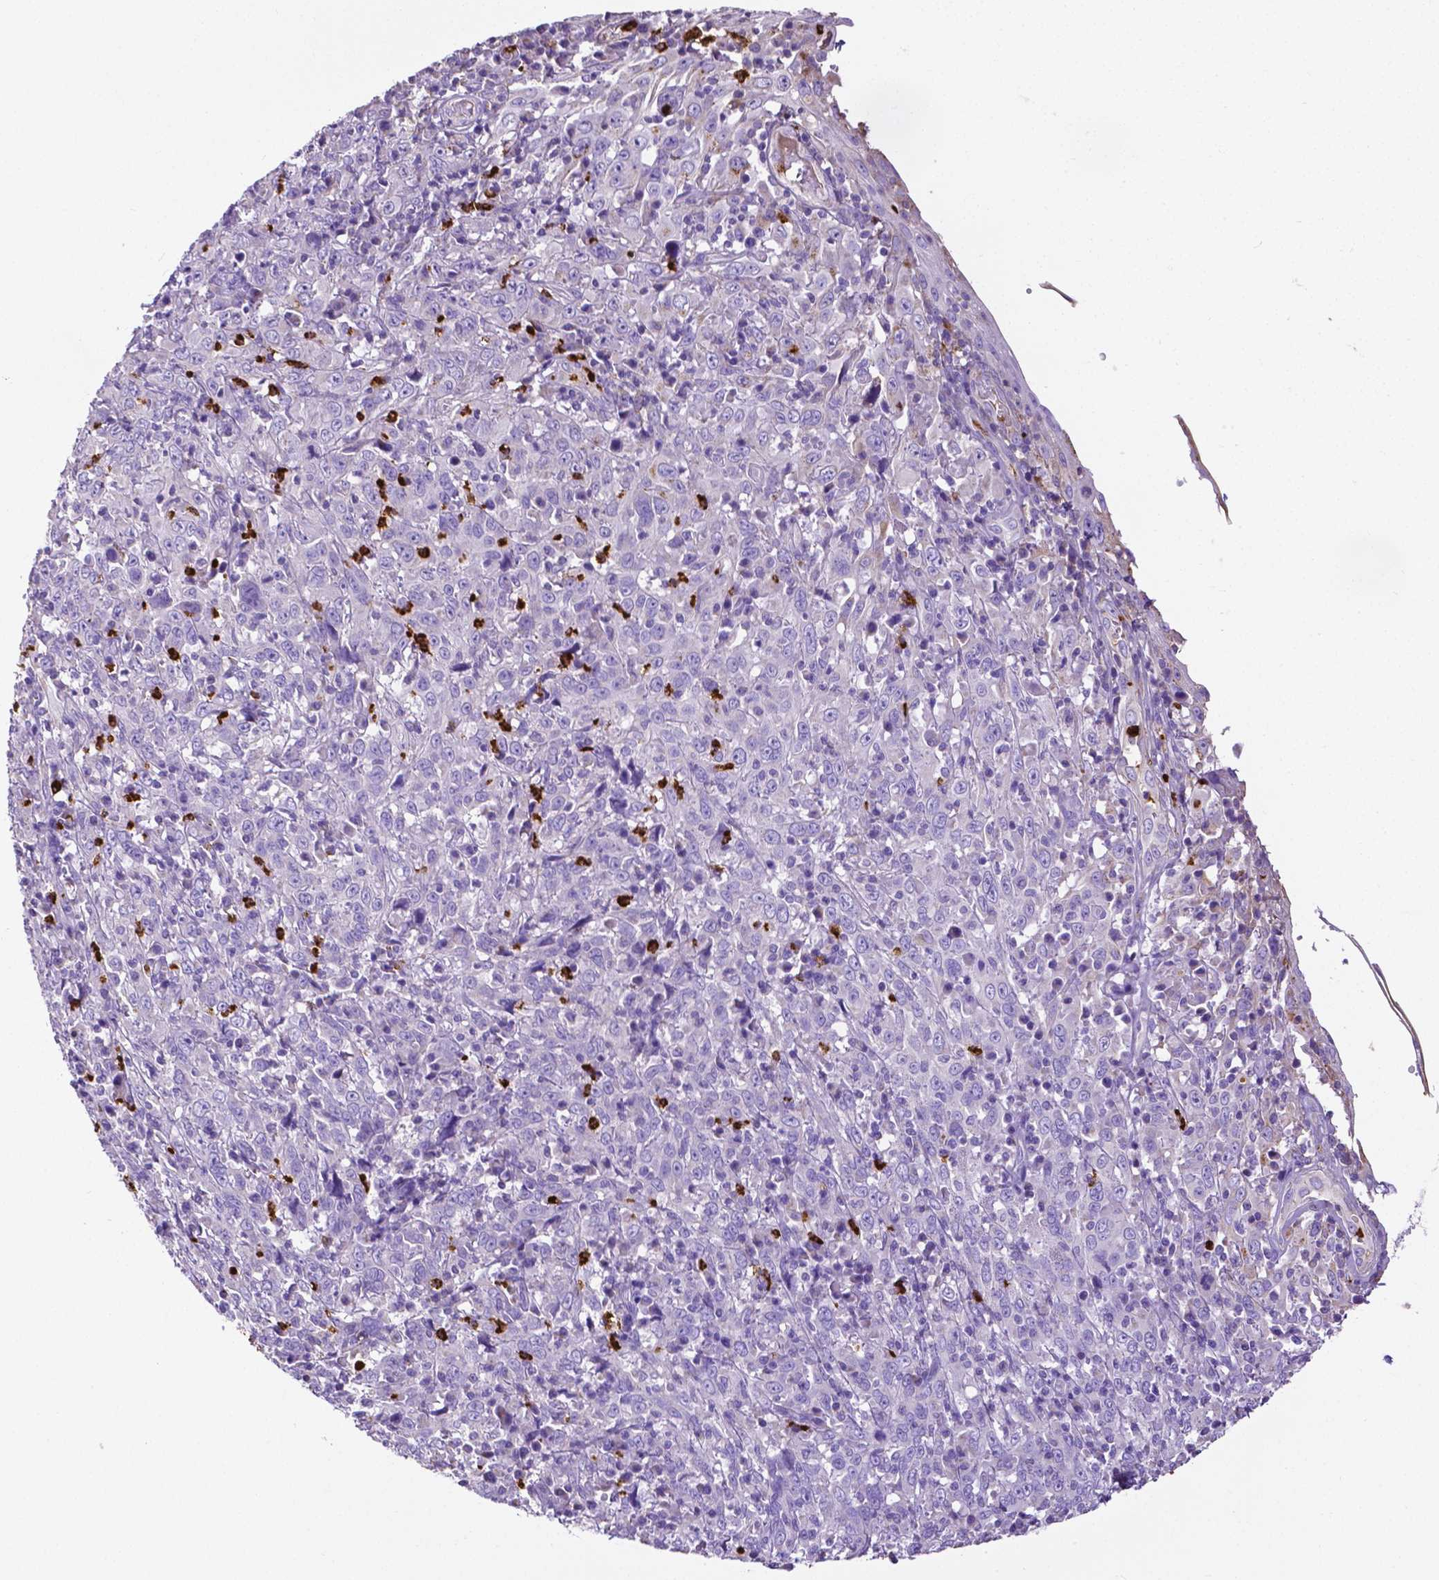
{"staining": {"intensity": "negative", "quantity": "none", "location": "none"}, "tissue": "cervical cancer", "cell_type": "Tumor cells", "image_type": "cancer", "snomed": [{"axis": "morphology", "description": "Squamous cell carcinoma, NOS"}, {"axis": "topography", "description": "Cervix"}], "caption": "Immunohistochemical staining of cervical squamous cell carcinoma displays no significant staining in tumor cells. (Immunohistochemistry, brightfield microscopy, high magnification).", "gene": "MMP9", "patient": {"sex": "female", "age": 46}}